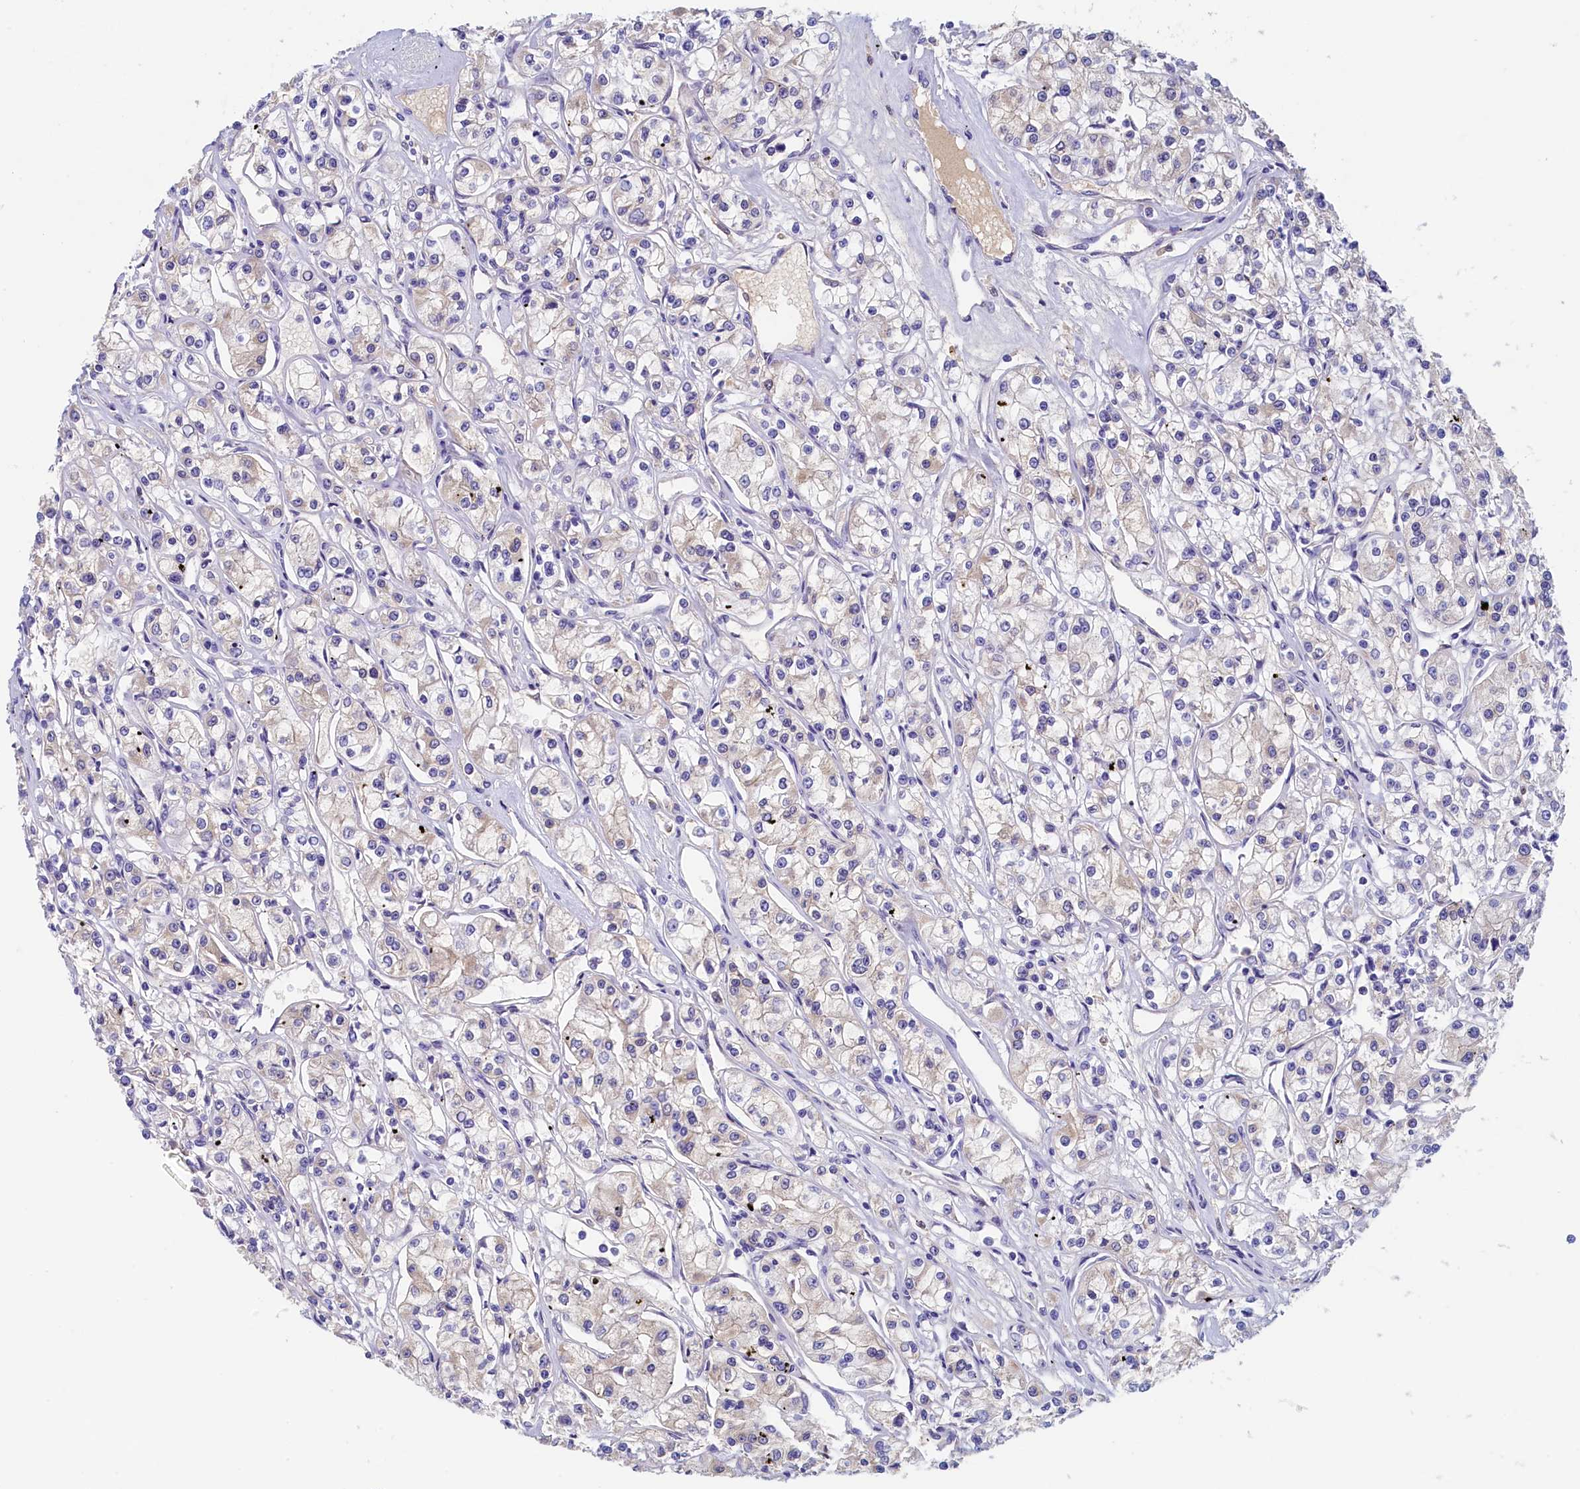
{"staining": {"intensity": "weak", "quantity": "<25%", "location": "cytoplasmic/membranous"}, "tissue": "renal cancer", "cell_type": "Tumor cells", "image_type": "cancer", "snomed": [{"axis": "morphology", "description": "Adenocarcinoma, NOS"}, {"axis": "topography", "description": "Kidney"}], "caption": "A photomicrograph of renal cancer stained for a protein shows no brown staining in tumor cells.", "gene": "GUCA1C", "patient": {"sex": "female", "age": 59}}